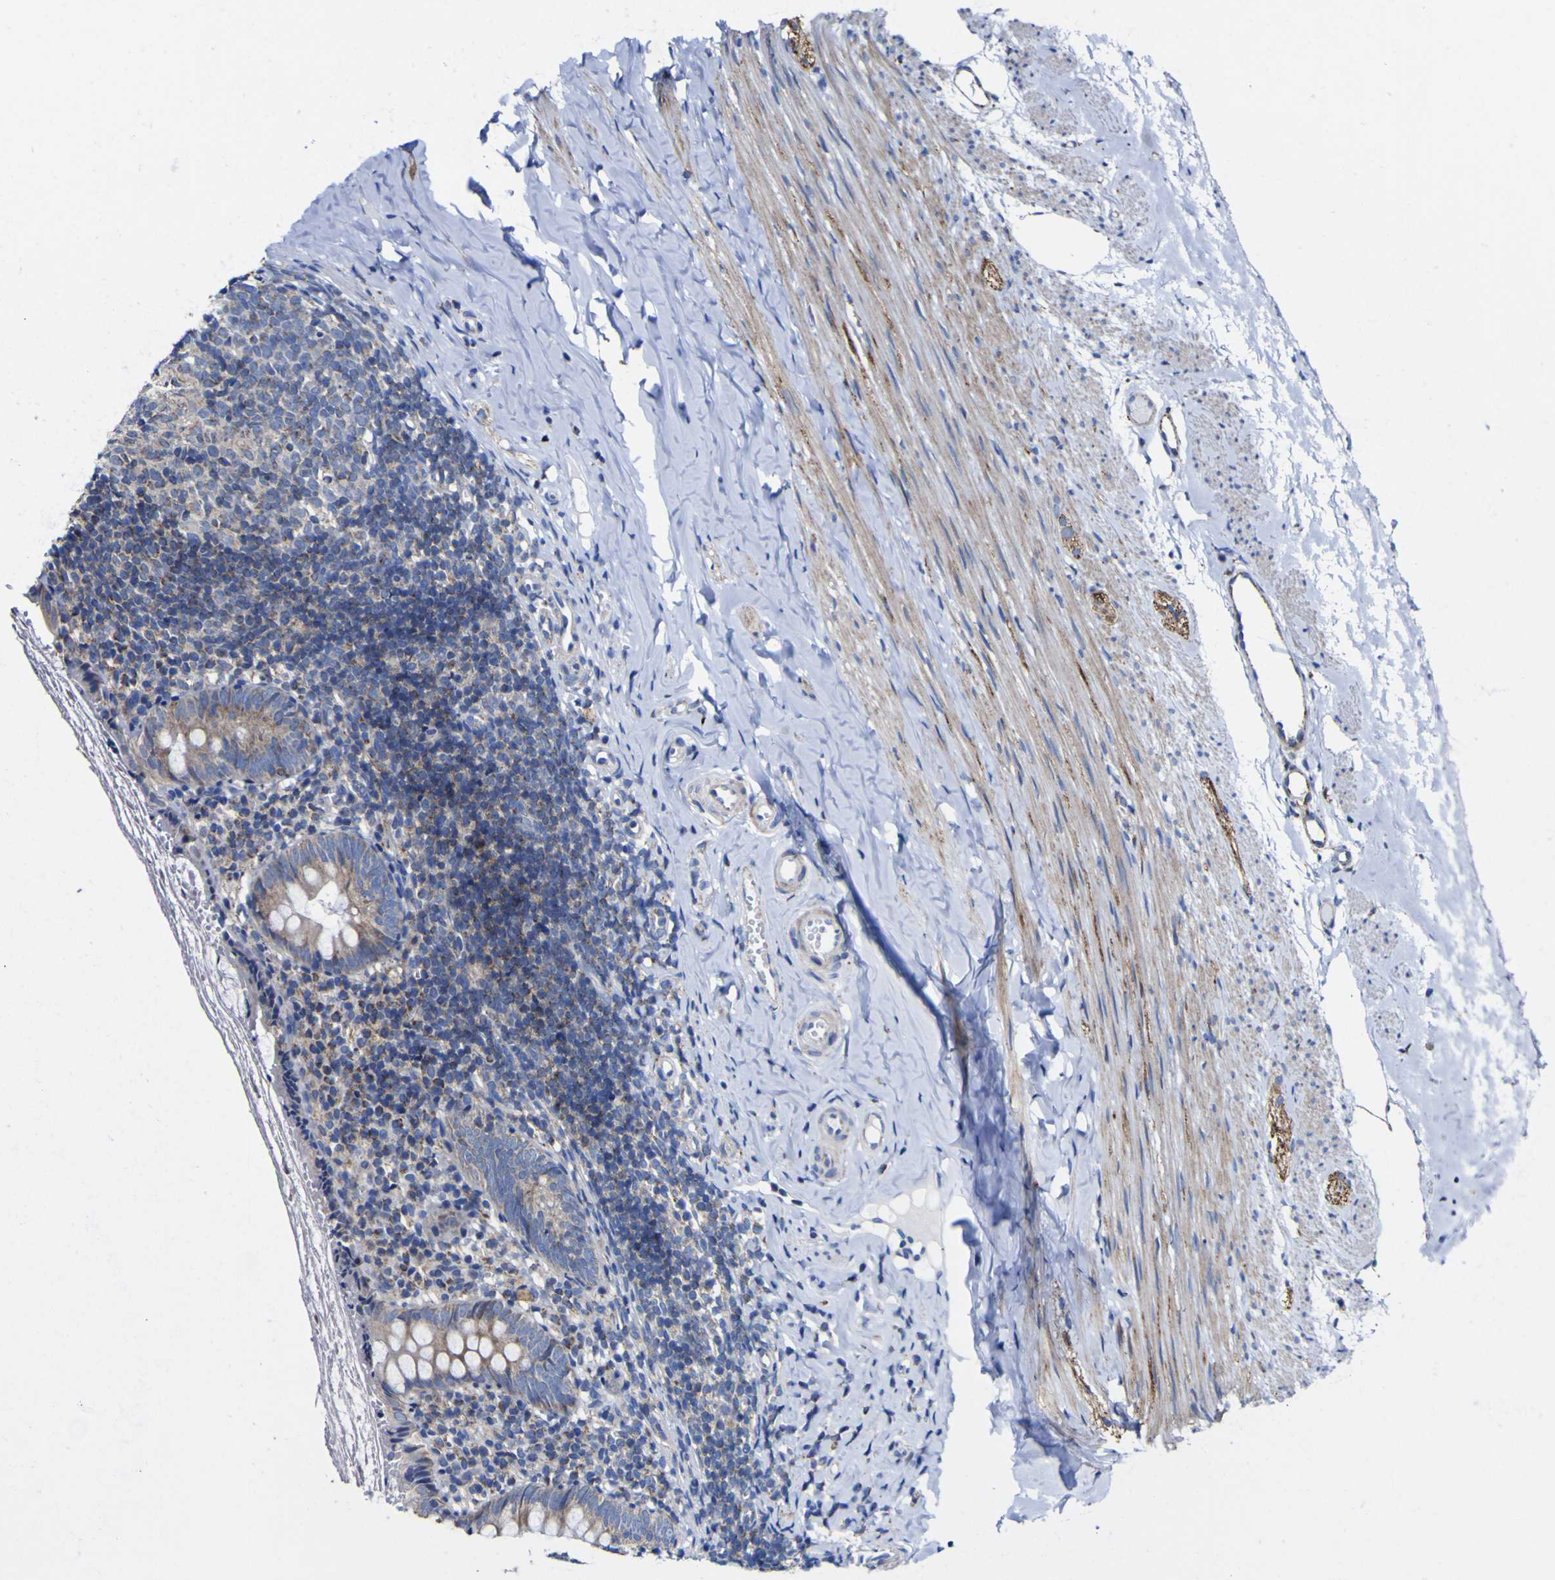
{"staining": {"intensity": "moderate", "quantity": ">75%", "location": "cytoplasmic/membranous"}, "tissue": "appendix", "cell_type": "Glandular cells", "image_type": "normal", "snomed": [{"axis": "morphology", "description": "Normal tissue, NOS"}, {"axis": "topography", "description": "Appendix"}], "caption": "Protein analysis of normal appendix reveals moderate cytoplasmic/membranous staining in about >75% of glandular cells.", "gene": "CCDC90B", "patient": {"sex": "female", "age": 10}}